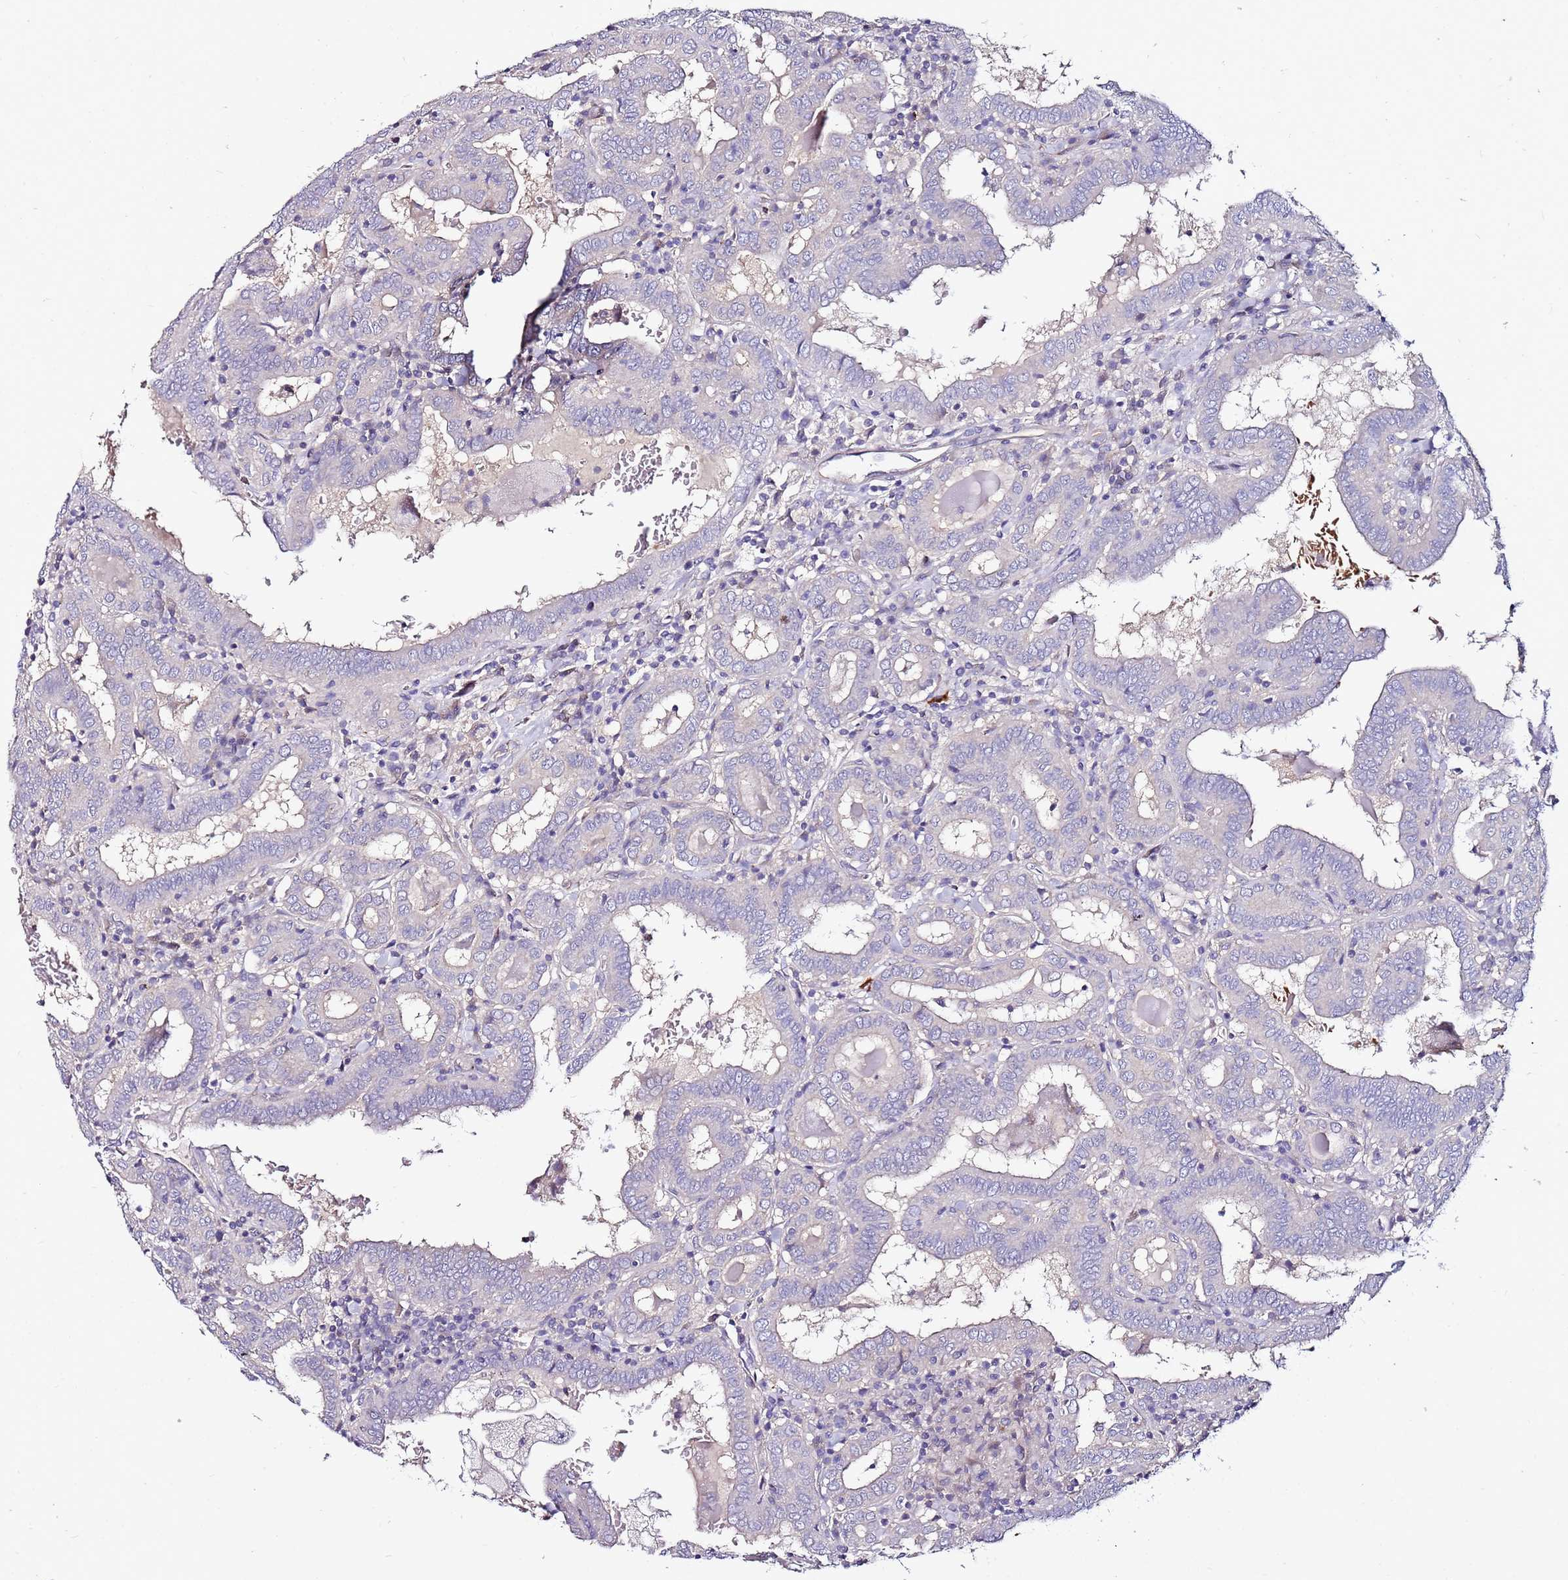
{"staining": {"intensity": "negative", "quantity": "none", "location": "none"}, "tissue": "thyroid cancer", "cell_type": "Tumor cells", "image_type": "cancer", "snomed": [{"axis": "morphology", "description": "Papillary adenocarcinoma, NOS"}, {"axis": "topography", "description": "Thyroid gland"}], "caption": "A high-resolution histopathology image shows immunohistochemistry (IHC) staining of thyroid cancer, which exhibits no significant staining in tumor cells. Brightfield microscopy of IHC stained with DAB (3,3'-diaminobenzidine) (brown) and hematoxylin (blue), captured at high magnification.", "gene": "SRRM5", "patient": {"sex": "female", "age": 72}}